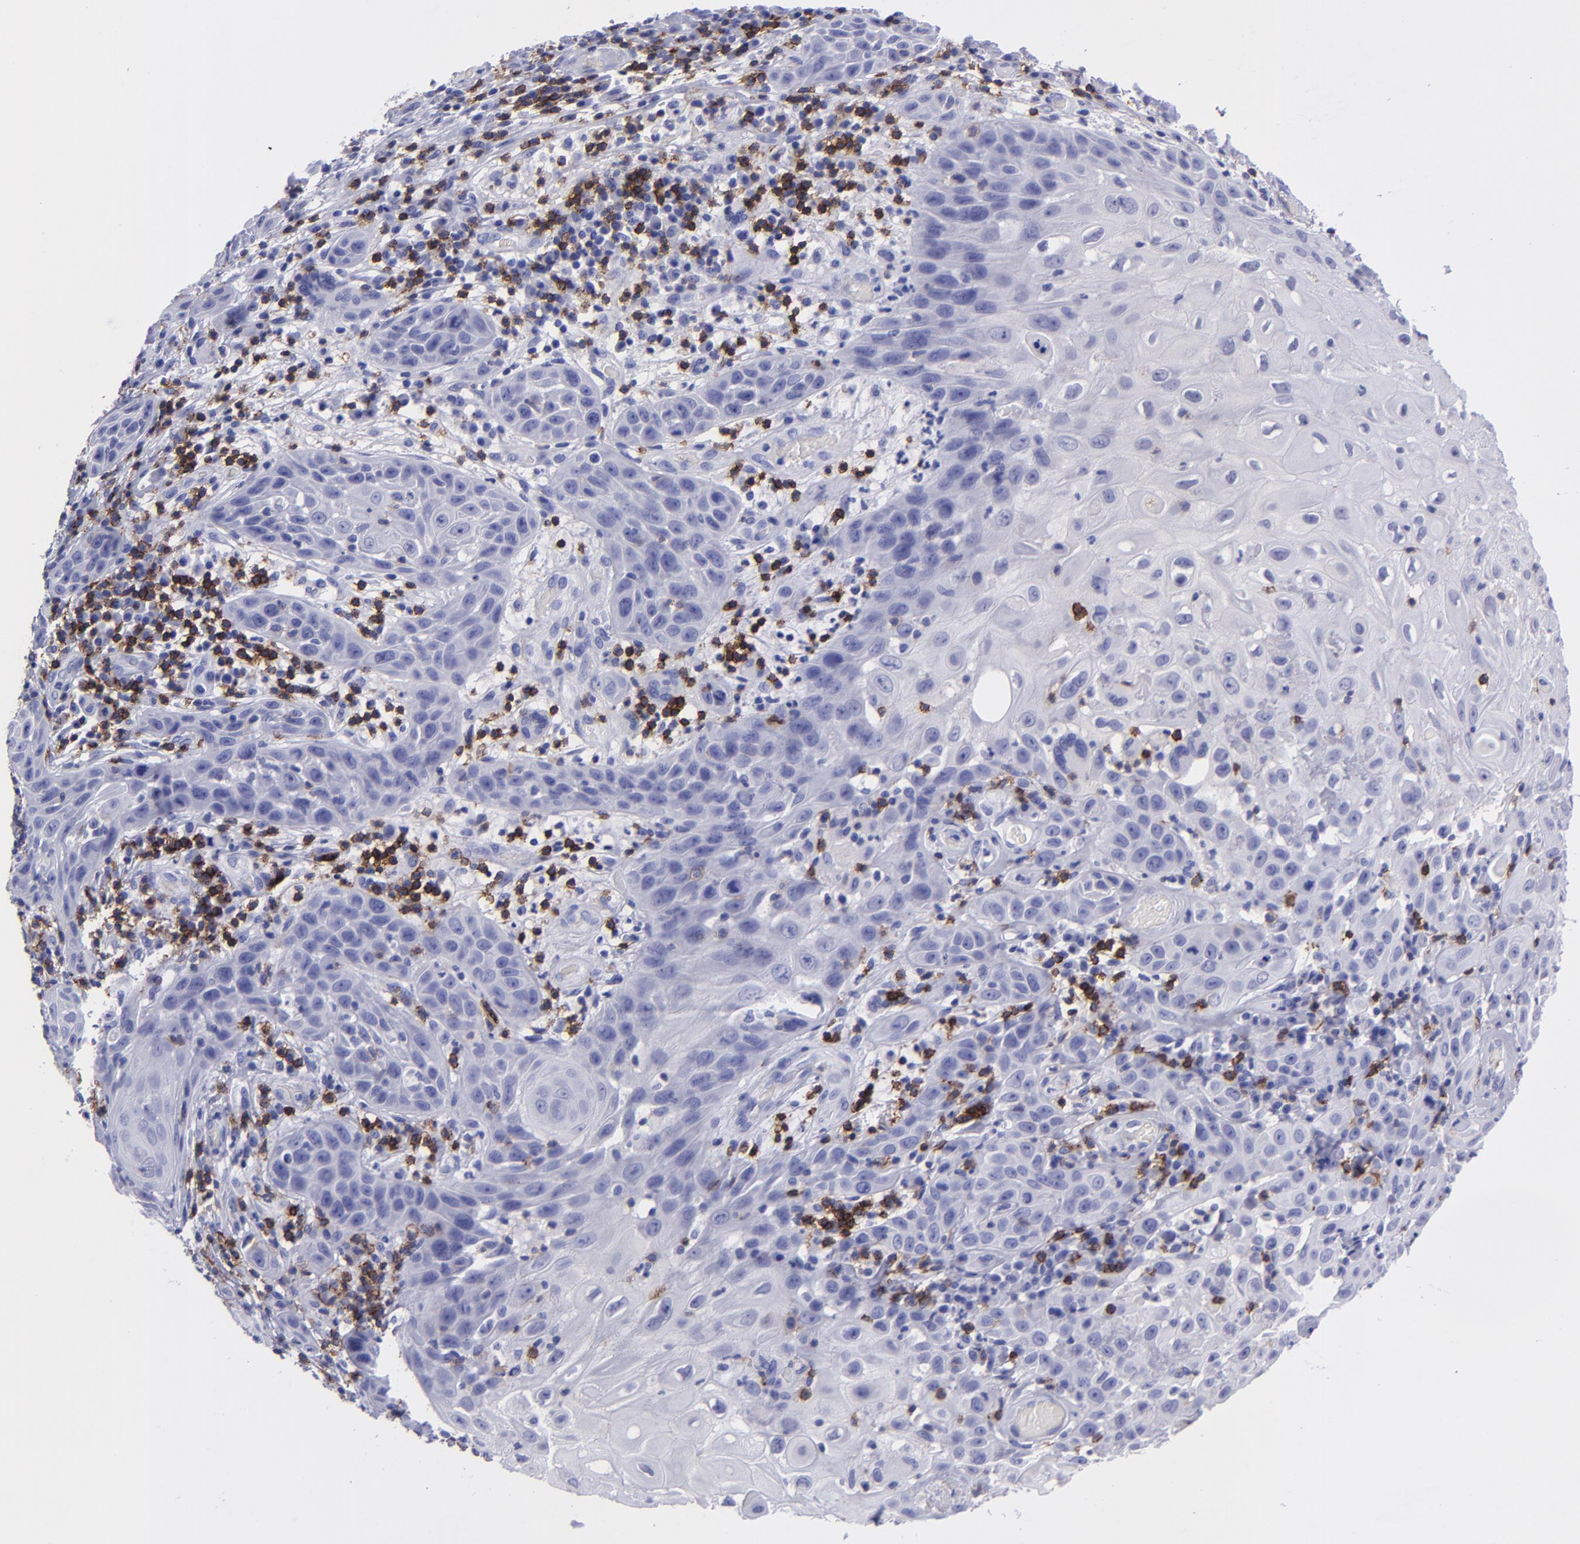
{"staining": {"intensity": "negative", "quantity": "none", "location": "none"}, "tissue": "skin cancer", "cell_type": "Tumor cells", "image_type": "cancer", "snomed": [{"axis": "morphology", "description": "Squamous cell carcinoma, NOS"}, {"axis": "topography", "description": "Skin"}], "caption": "Immunohistochemistry micrograph of neoplastic tissue: human skin squamous cell carcinoma stained with DAB reveals no significant protein positivity in tumor cells. (Brightfield microscopy of DAB immunohistochemistry (IHC) at high magnification).", "gene": "CD6", "patient": {"sex": "male", "age": 84}}